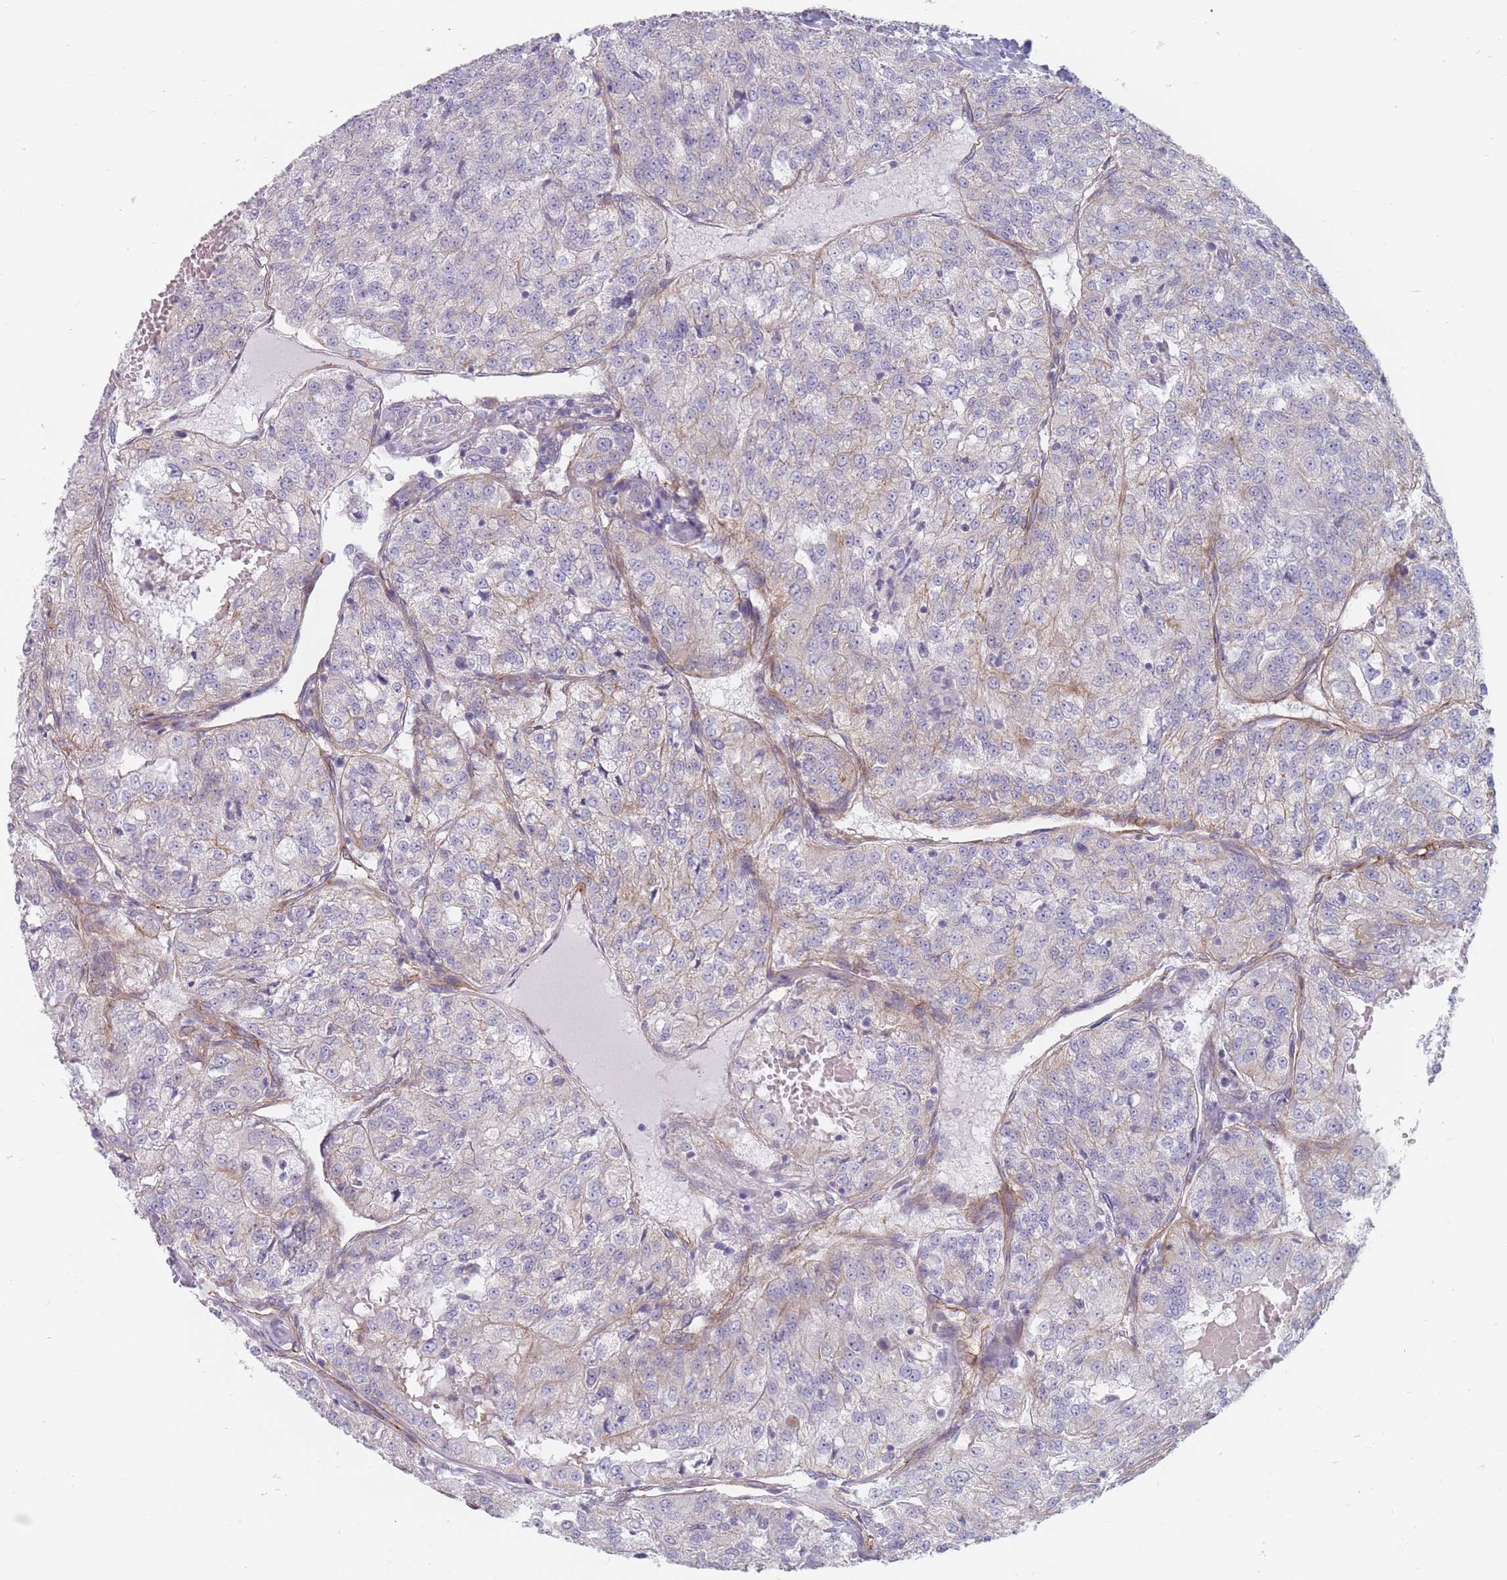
{"staining": {"intensity": "weak", "quantity": "<25%", "location": "cytoplasmic/membranous"}, "tissue": "renal cancer", "cell_type": "Tumor cells", "image_type": "cancer", "snomed": [{"axis": "morphology", "description": "Adenocarcinoma, NOS"}, {"axis": "topography", "description": "Kidney"}], "caption": "DAB (3,3'-diaminobenzidine) immunohistochemical staining of human renal cancer (adenocarcinoma) shows no significant staining in tumor cells.", "gene": "ERBIN", "patient": {"sex": "female", "age": 63}}